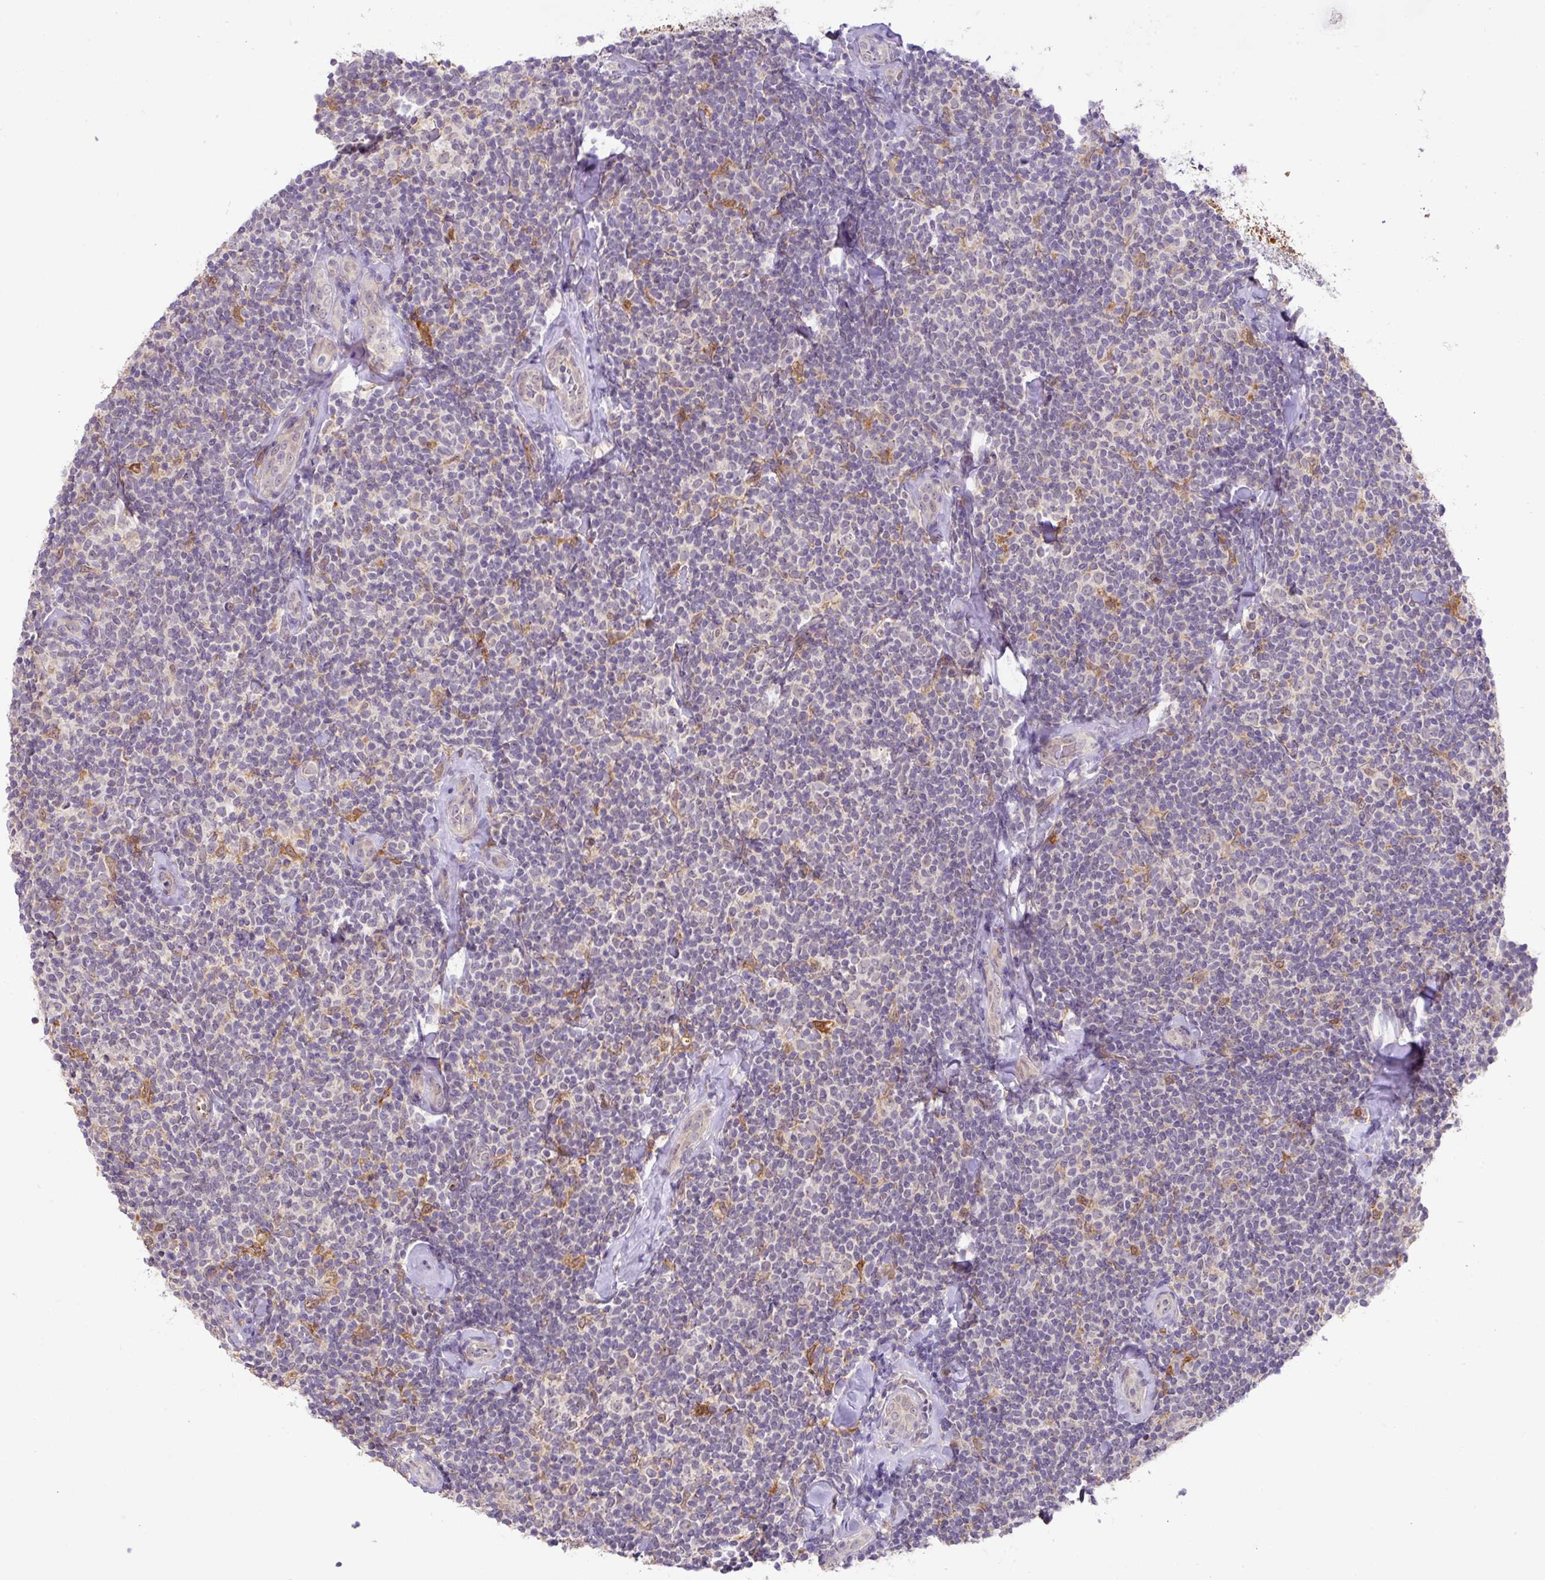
{"staining": {"intensity": "negative", "quantity": "none", "location": "none"}, "tissue": "lymphoma", "cell_type": "Tumor cells", "image_type": "cancer", "snomed": [{"axis": "morphology", "description": "Malignant lymphoma, non-Hodgkin's type, Low grade"}, {"axis": "topography", "description": "Lymph node"}], "caption": "DAB (3,3'-diaminobenzidine) immunohistochemical staining of lymphoma reveals no significant positivity in tumor cells.", "gene": "GCNT7", "patient": {"sex": "female", "age": 56}}